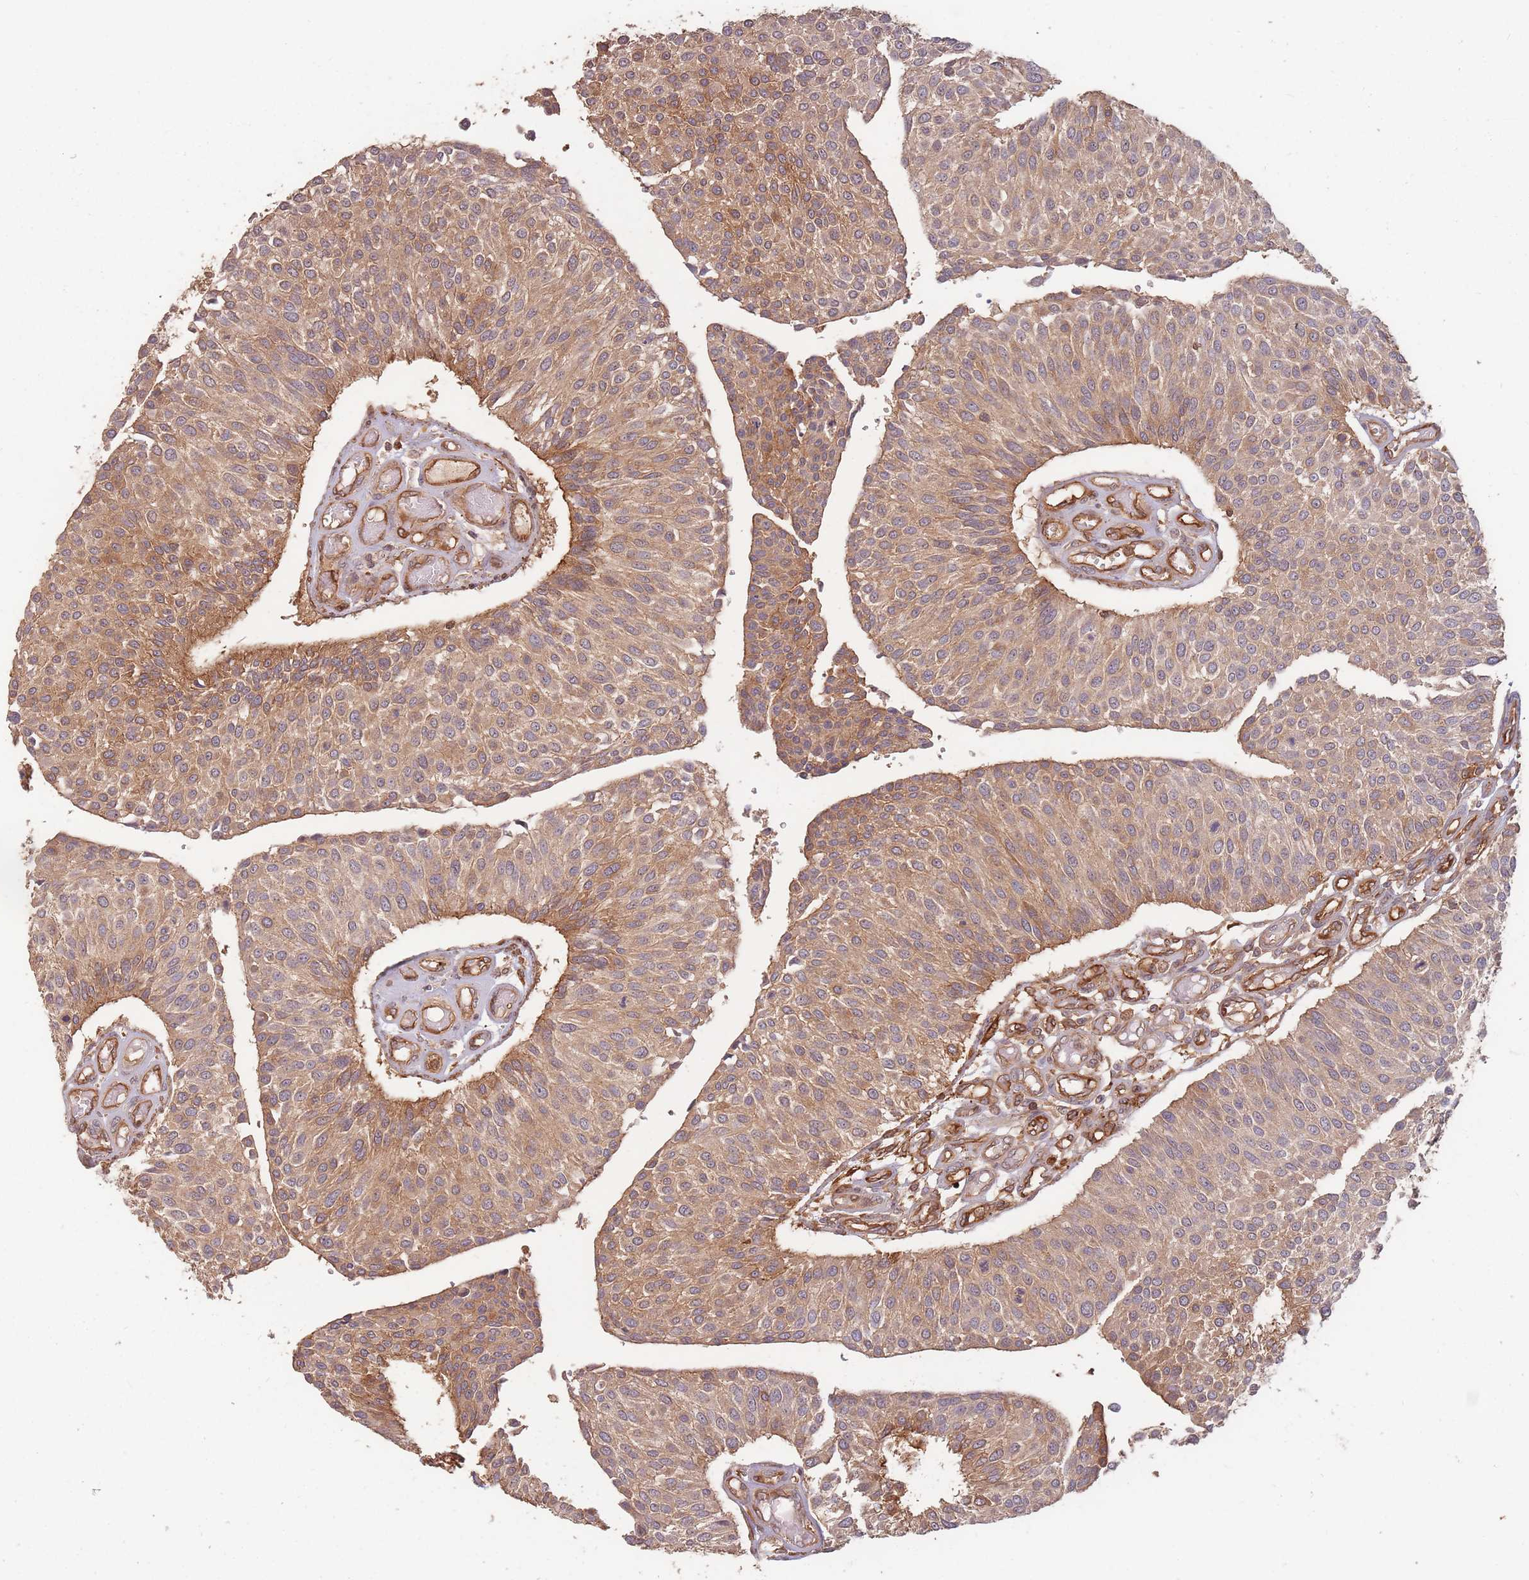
{"staining": {"intensity": "moderate", "quantity": ">75%", "location": "cytoplasmic/membranous"}, "tissue": "urothelial cancer", "cell_type": "Tumor cells", "image_type": "cancer", "snomed": [{"axis": "morphology", "description": "Urothelial carcinoma, NOS"}, {"axis": "topography", "description": "Urinary bladder"}], "caption": "IHC staining of transitional cell carcinoma, which shows medium levels of moderate cytoplasmic/membranous expression in approximately >75% of tumor cells indicating moderate cytoplasmic/membranous protein expression. The staining was performed using DAB (3,3'-diaminobenzidine) (brown) for protein detection and nuclei were counterstained in hematoxylin (blue).", "gene": "PLS3", "patient": {"sex": "male", "age": 55}}